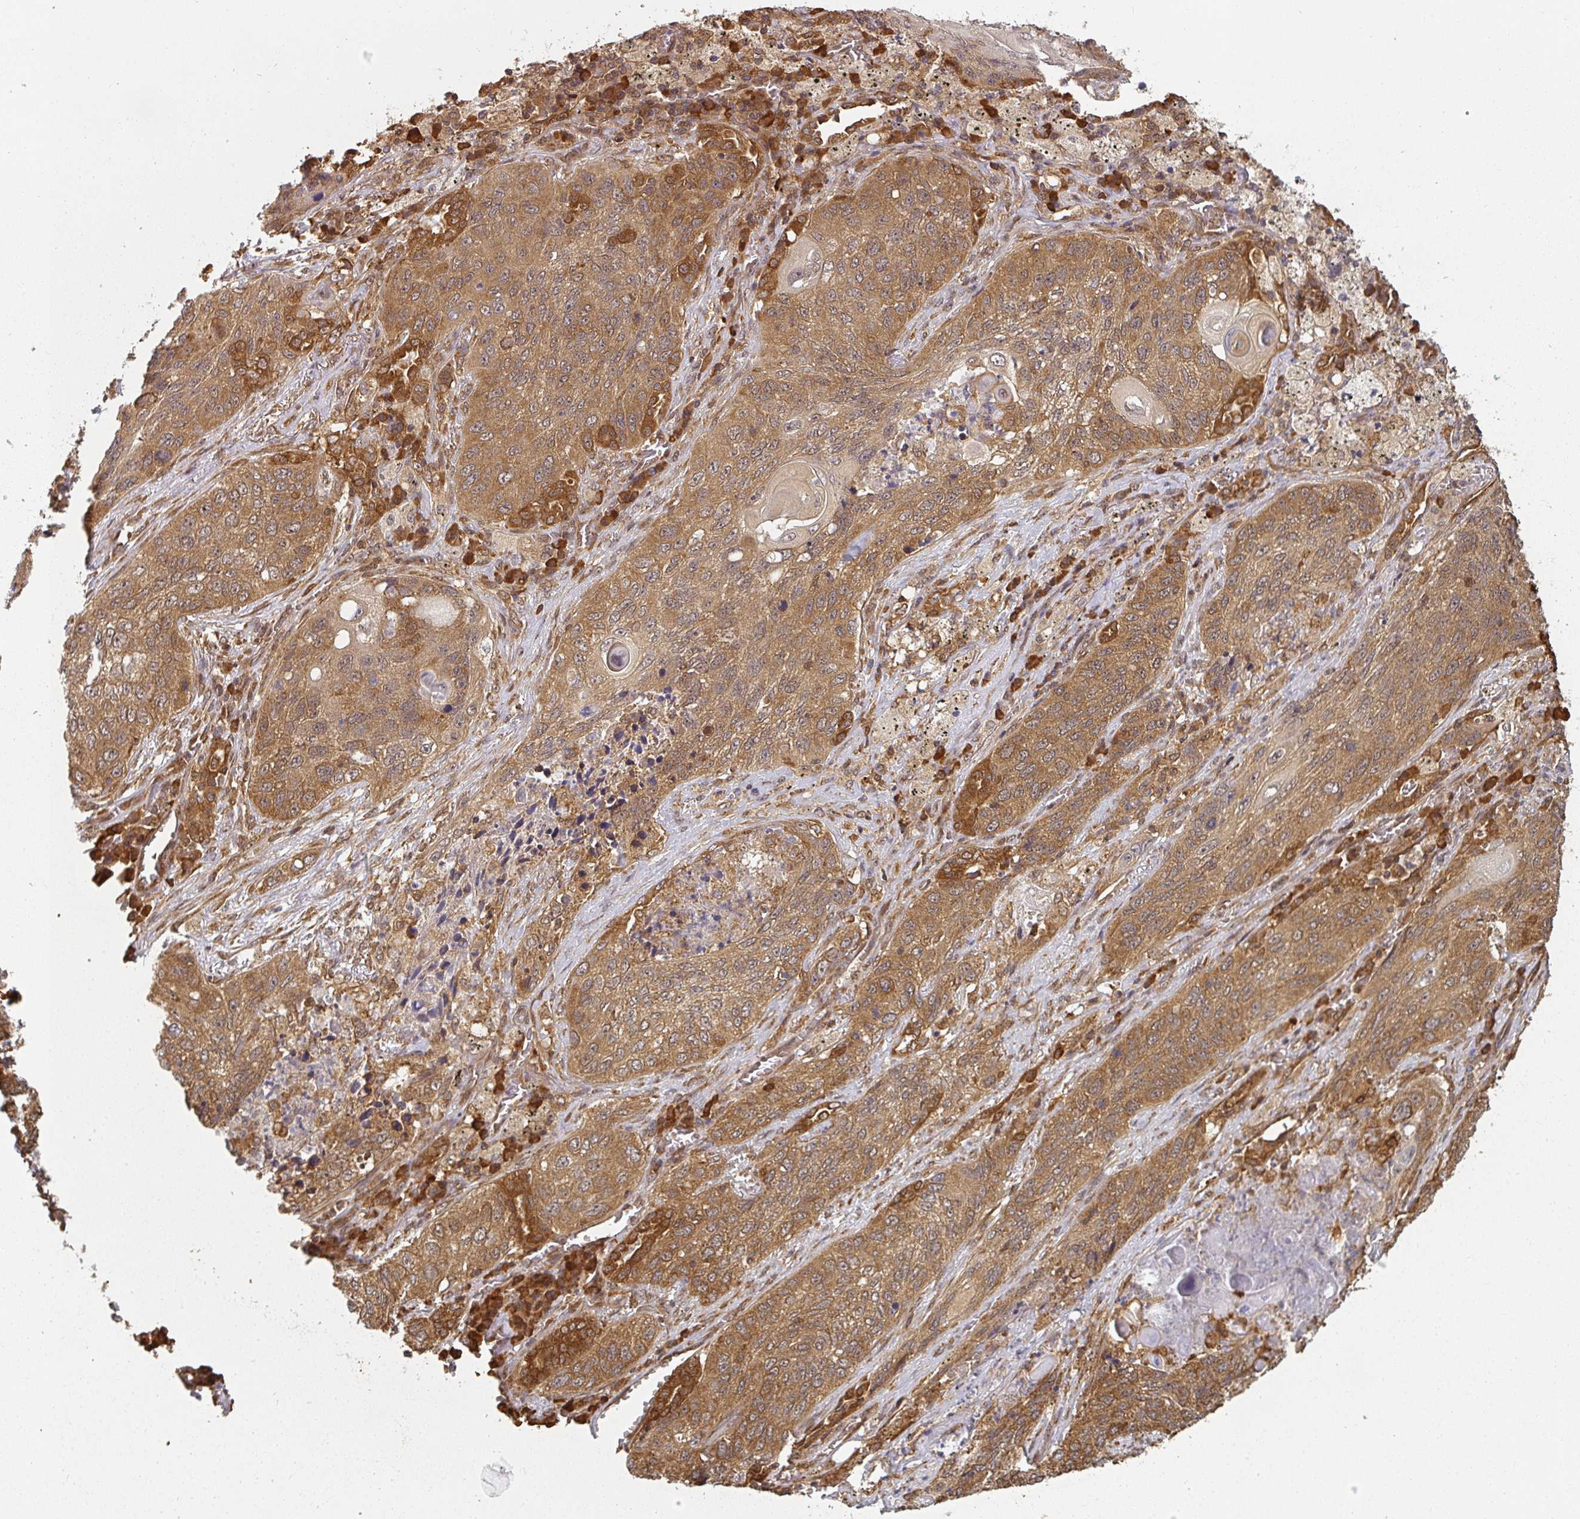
{"staining": {"intensity": "moderate", "quantity": ">75%", "location": "cytoplasmic/membranous"}, "tissue": "lung cancer", "cell_type": "Tumor cells", "image_type": "cancer", "snomed": [{"axis": "morphology", "description": "Squamous cell carcinoma, NOS"}, {"axis": "topography", "description": "Lung"}], "caption": "A brown stain highlights moderate cytoplasmic/membranous expression of a protein in squamous cell carcinoma (lung) tumor cells.", "gene": "PPP6R3", "patient": {"sex": "female", "age": 63}}